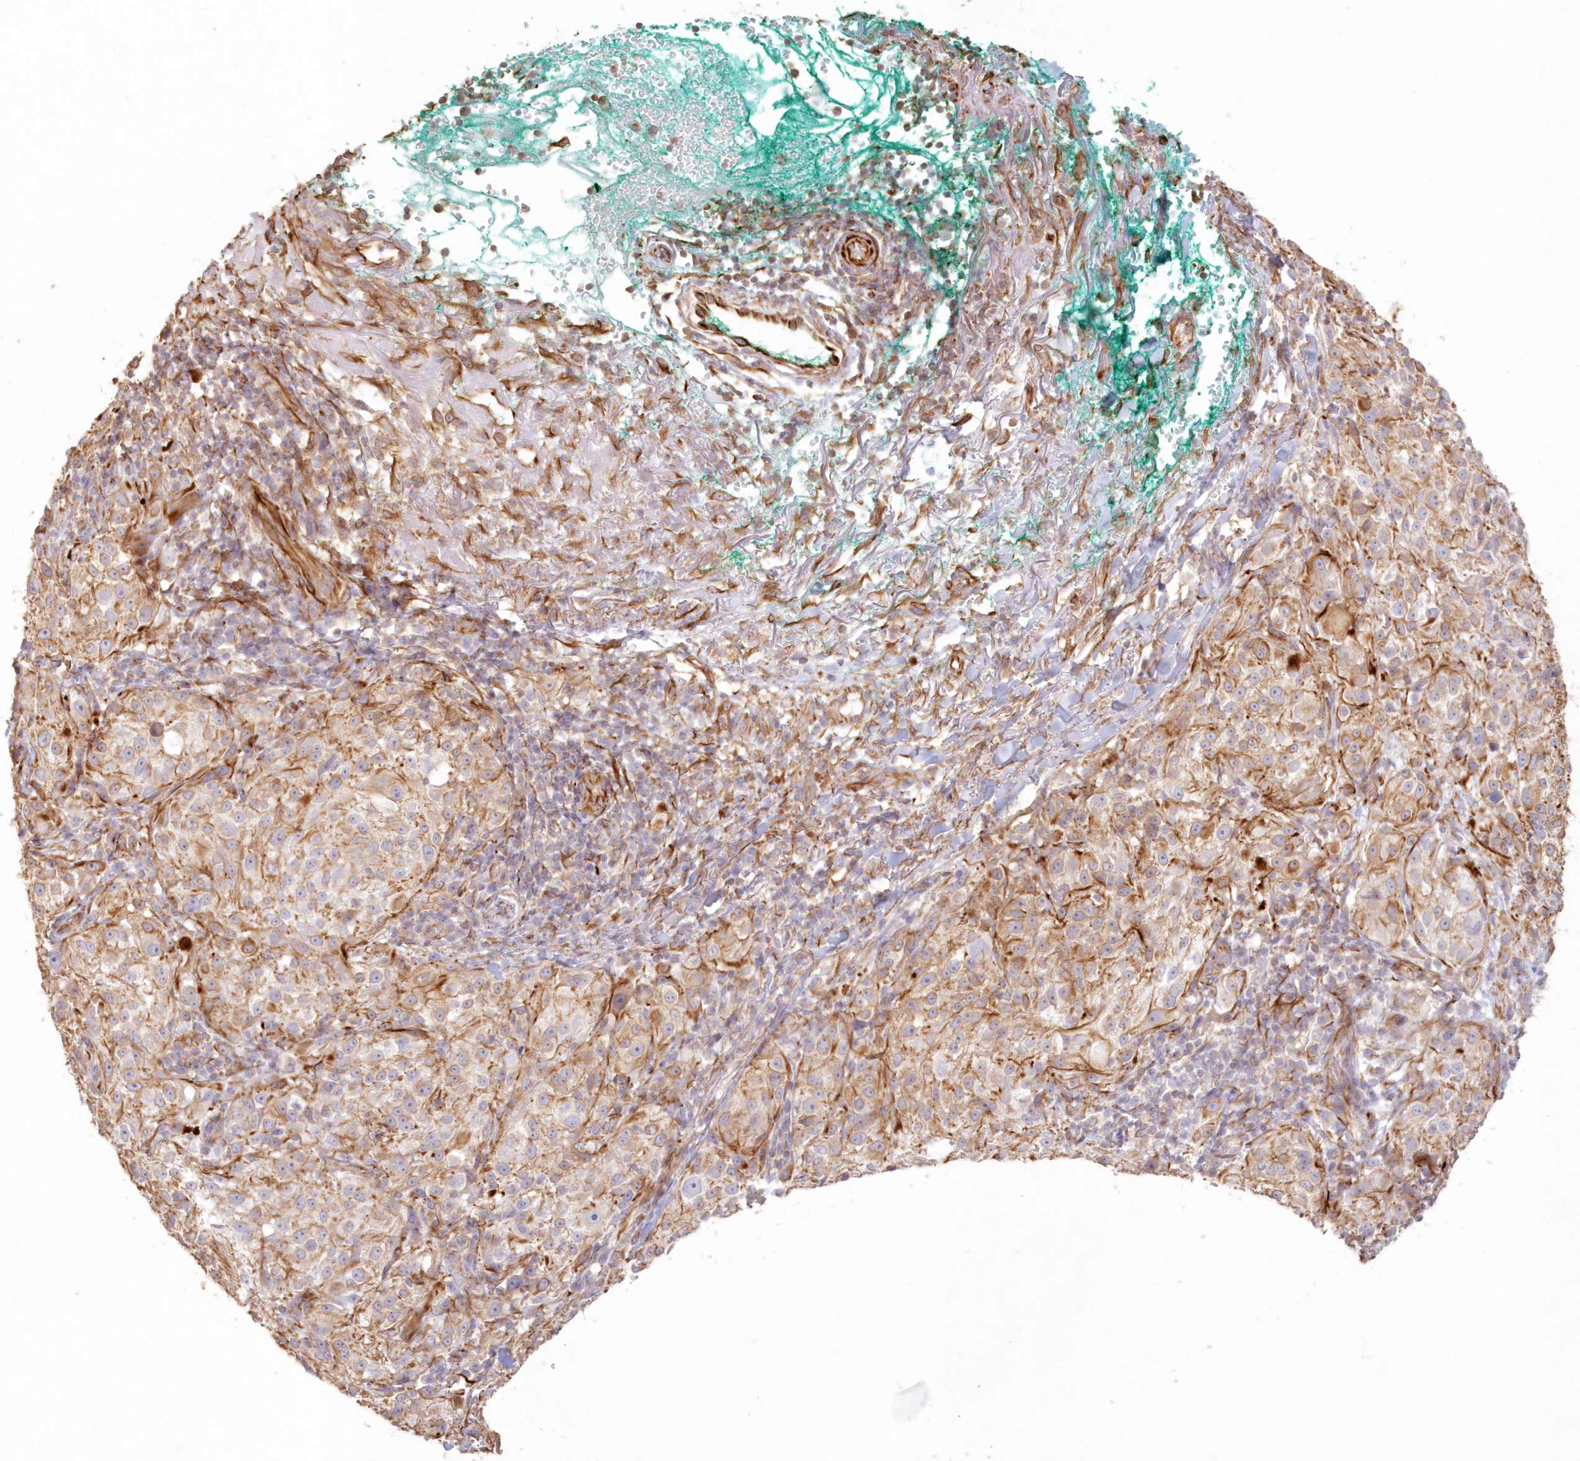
{"staining": {"intensity": "moderate", "quantity": "25%-75%", "location": "cytoplasmic/membranous"}, "tissue": "melanoma", "cell_type": "Tumor cells", "image_type": "cancer", "snomed": [{"axis": "morphology", "description": "Necrosis, NOS"}, {"axis": "morphology", "description": "Malignant melanoma, NOS"}, {"axis": "topography", "description": "Skin"}], "caption": "Protein expression analysis of human melanoma reveals moderate cytoplasmic/membranous expression in about 25%-75% of tumor cells.", "gene": "DMRTB1", "patient": {"sex": "female", "age": 87}}